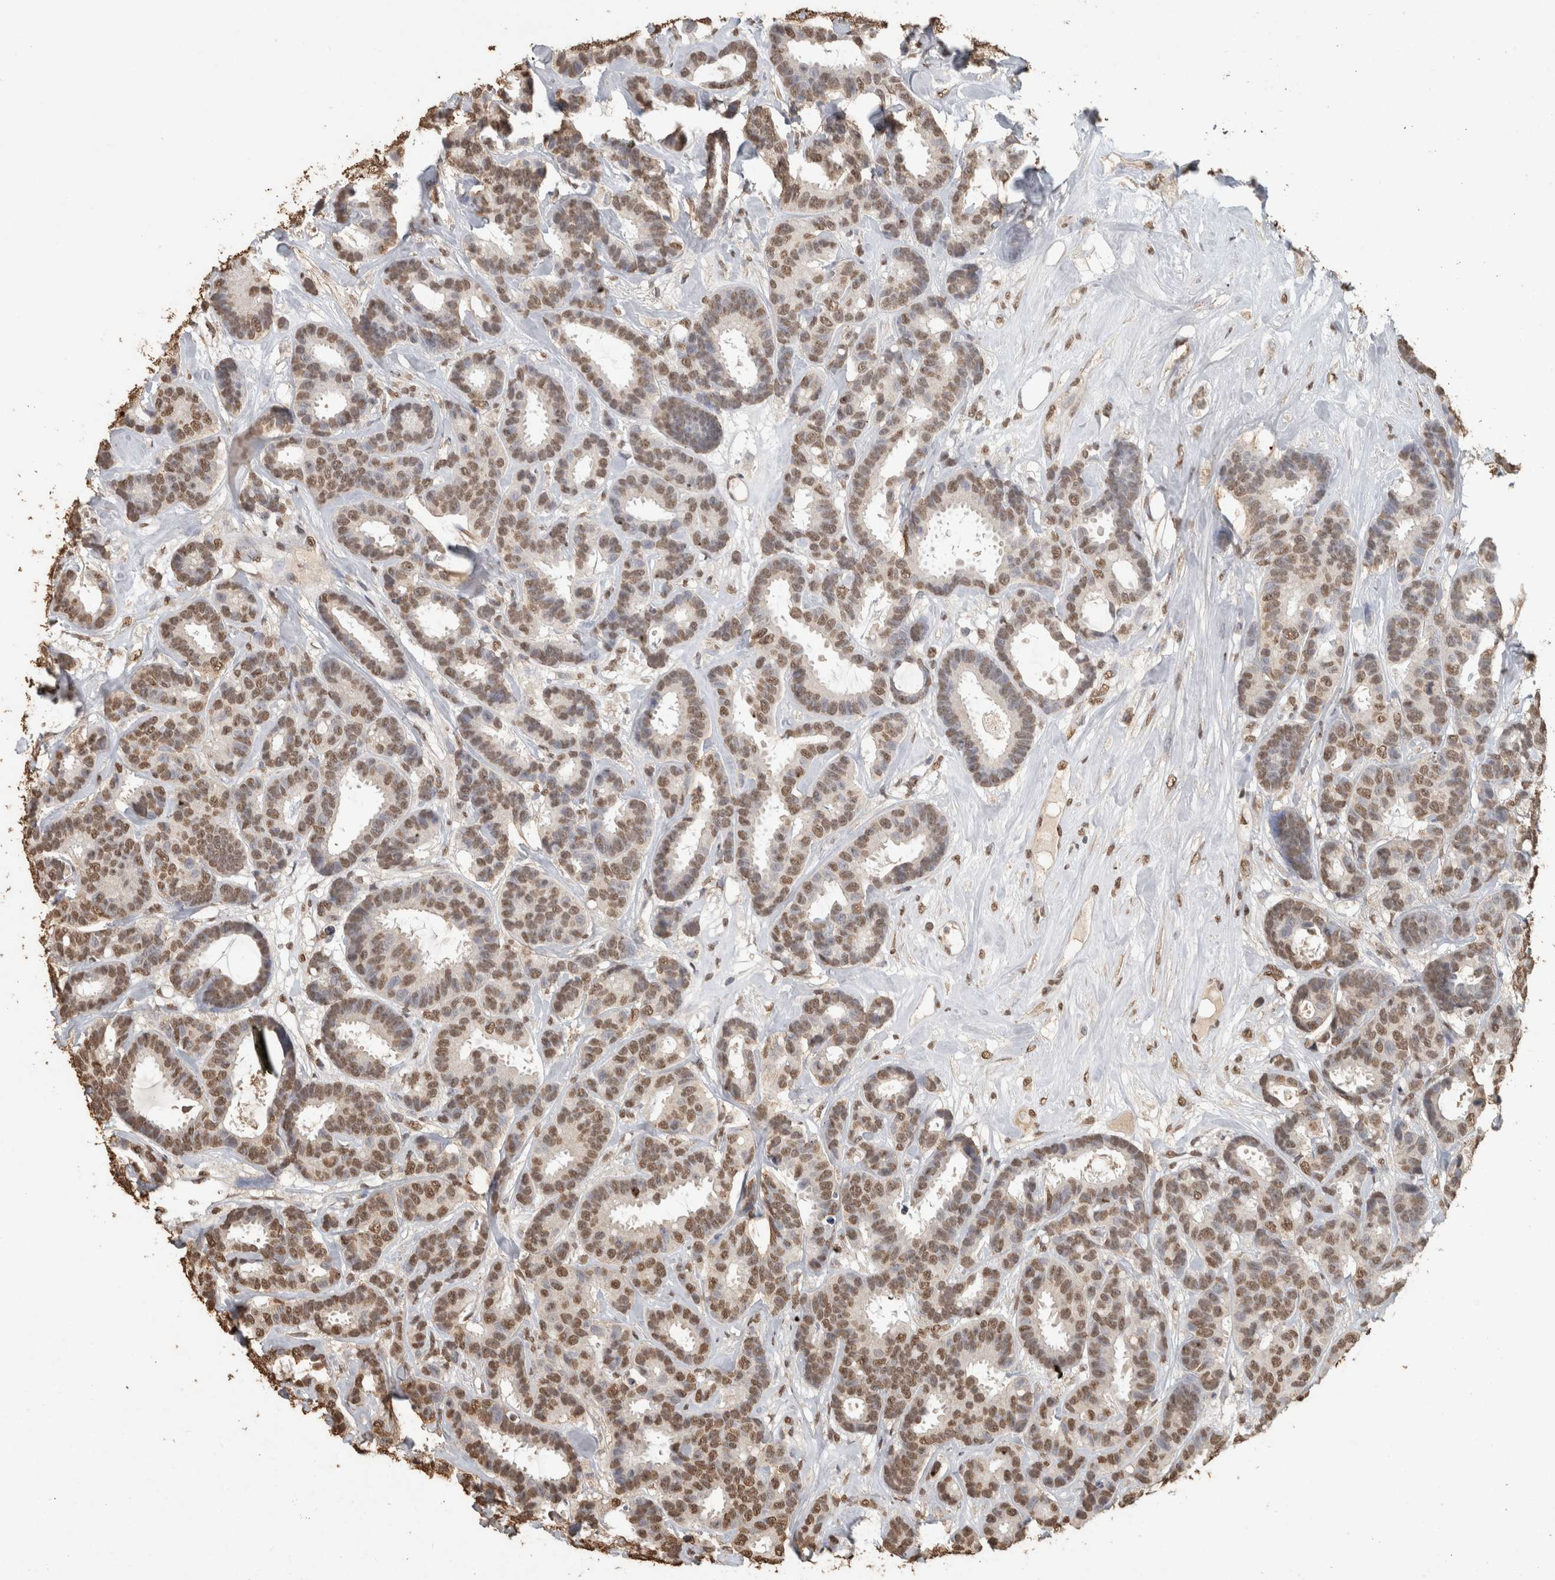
{"staining": {"intensity": "moderate", "quantity": ">75%", "location": "nuclear"}, "tissue": "breast cancer", "cell_type": "Tumor cells", "image_type": "cancer", "snomed": [{"axis": "morphology", "description": "Duct carcinoma"}, {"axis": "topography", "description": "Breast"}], "caption": "Protein expression analysis of human breast cancer reveals moderate nuclear positivity in approximately >75% of tumor cells.", "gene": "HAND2", "patient": {"sex": "female", "age": 87}}